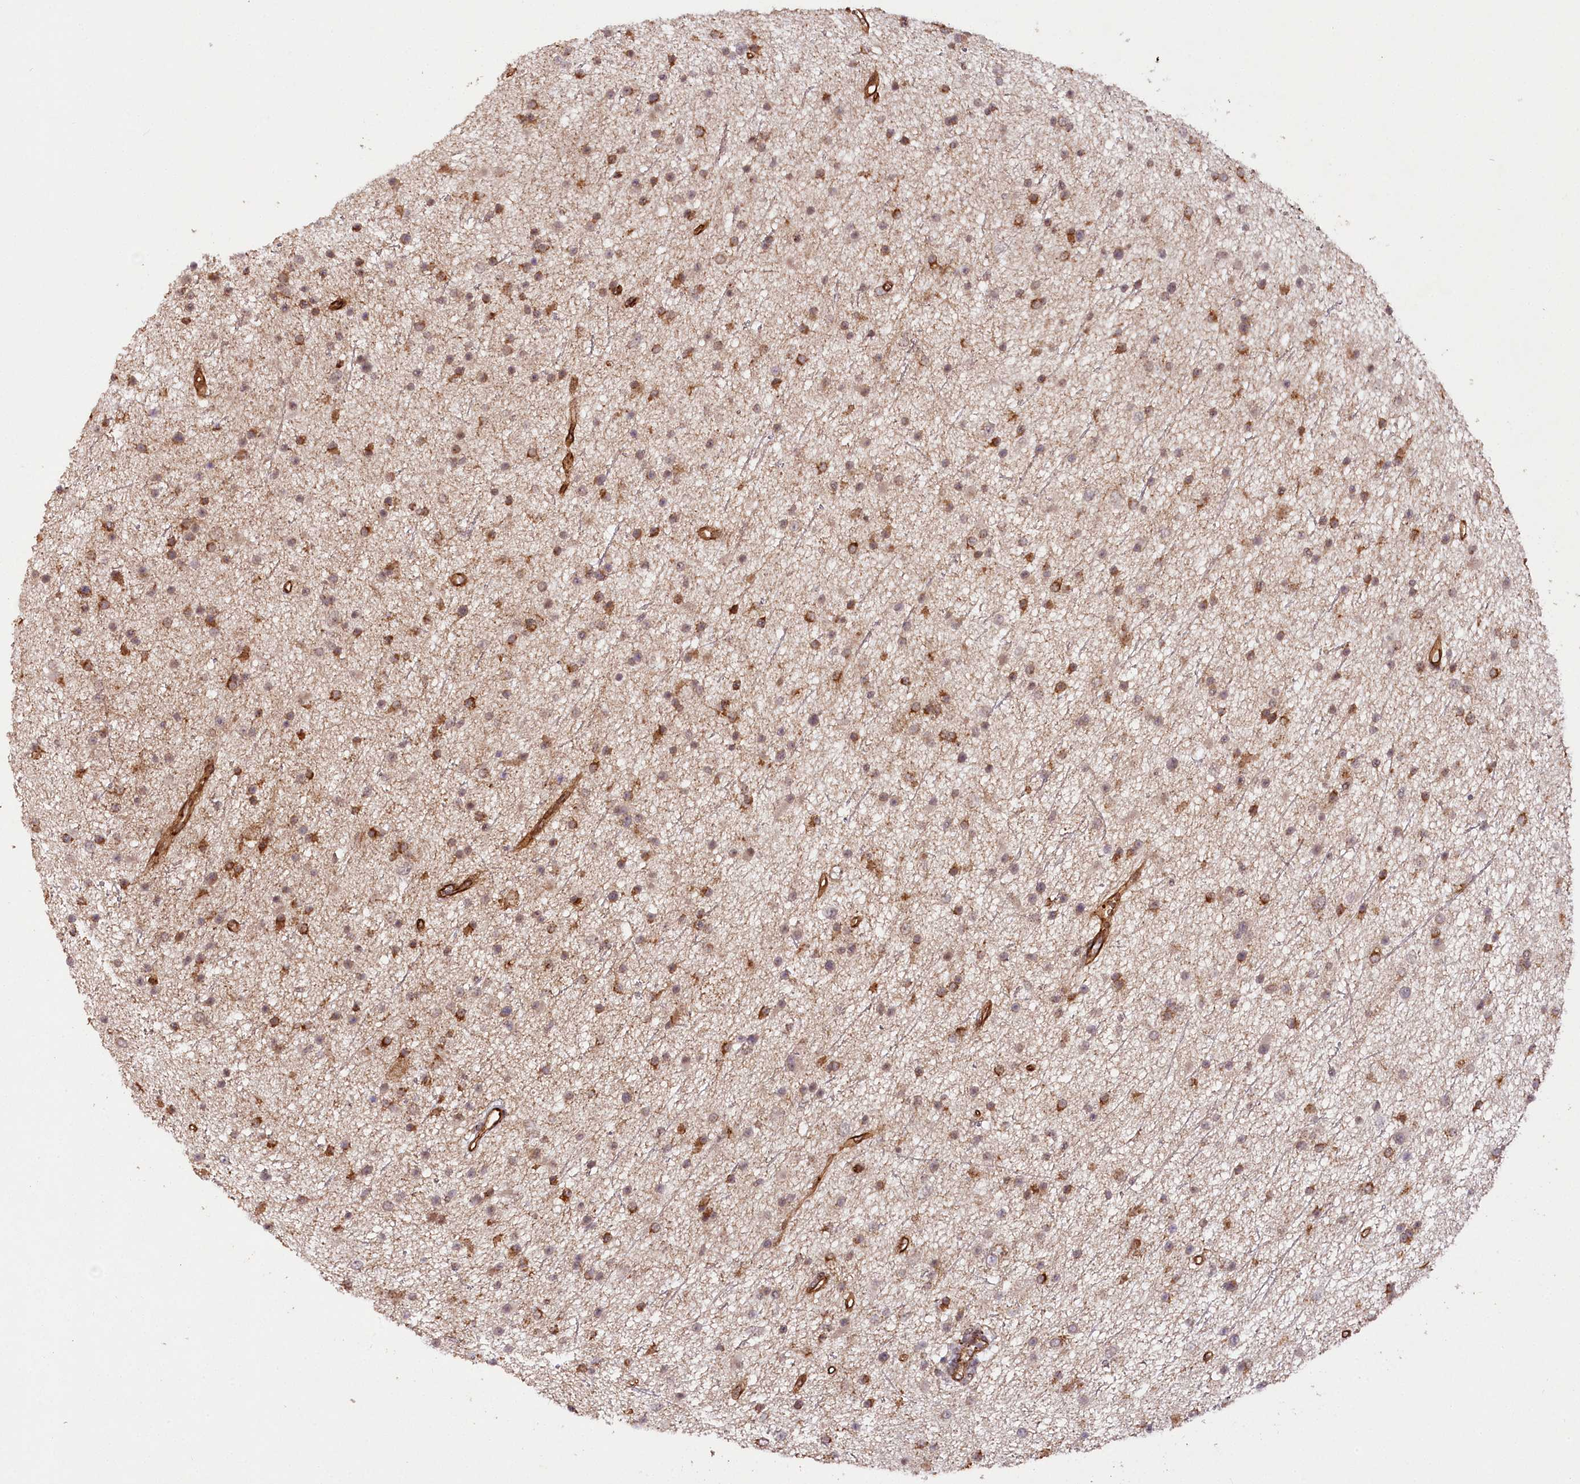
{"staining": {"intensity": "moderate", "quantity": ">75%", "location": "cytoplasmic/membranous"}, "tissue": "glioma", "cell_type": "Tumor cells", "image_type": "cancer", "snomed": [{"axis": "morphology", "description": "Glioma, malignant, Low grade"}, {"axis": "topography", "description": "Cerebral cortex"}], "caption": "Tumor cells demonstrate medium levels of moderate cytoplasmic/membranous expression in about >75% of cells in glioma. The protein of interest is shown in brown color, while the nuclei are stained blue.", "gene": "COPG1", "patient": {"sex": "female", "age": 39}}